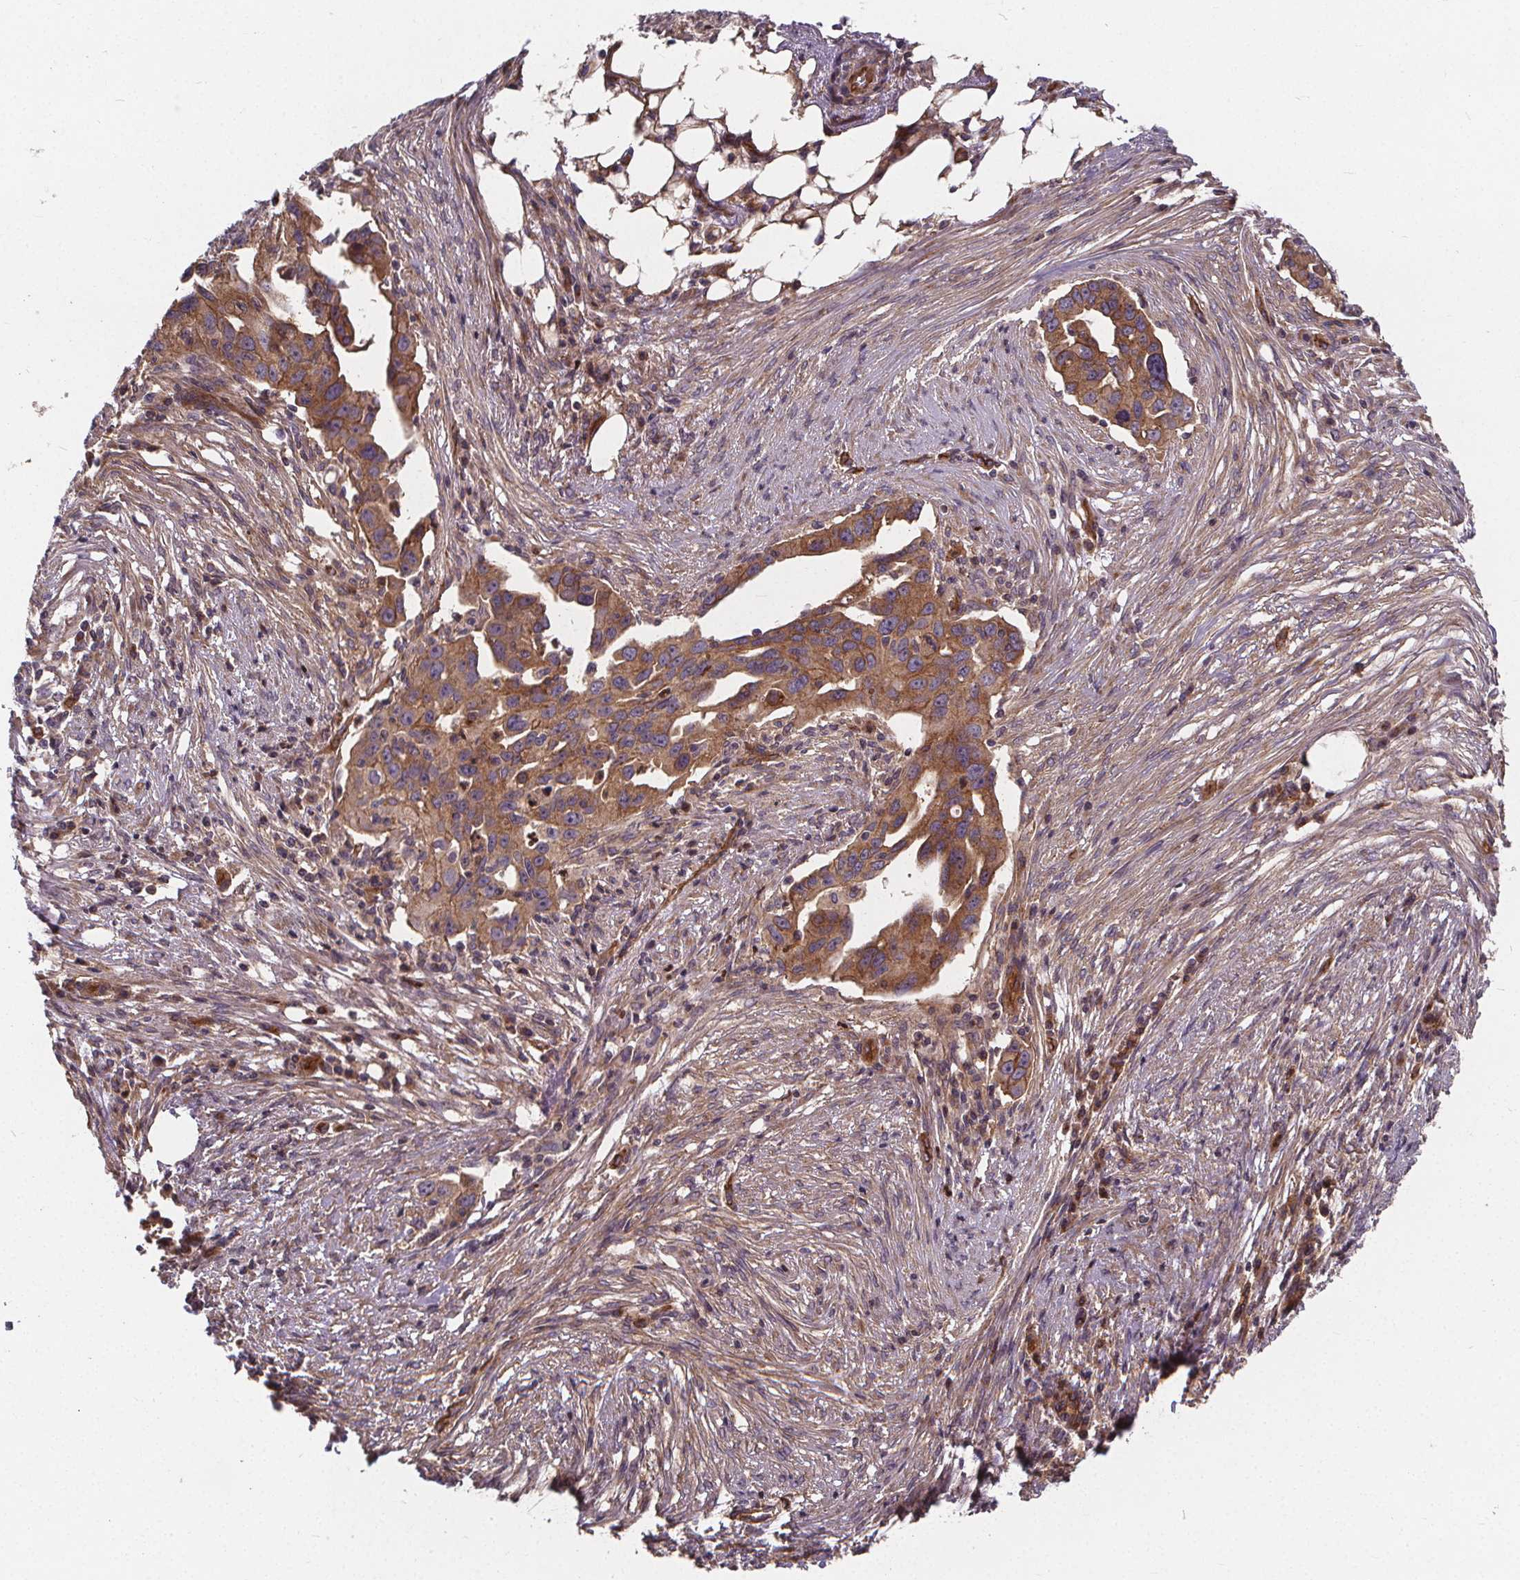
{"staining": {"intensity": "moderate", "quantity": ">75%", "location": "cytoplasmic/membranous"}, "tissue": "ovarian cancer", "cell_type": "Tumor cells", "image_type": "cancer", "snomed": [{"axis": "morphology", "description": "Carcinoma, endometroid"}, {"axis": "morphology", "description": "Cystadenocarcinoma, serous, NOS"}, {"axis": "topography", "description": "Ovary"}], "caption": "This histopathology image reveals immunohistochemistry staining of ovarian cancer, with medium moderate cytoplasmic/membranous positivity in approximately >75% of tumor cells.", "gene": "CLINT1", "patient": {"sex": "female", "age": 45}}